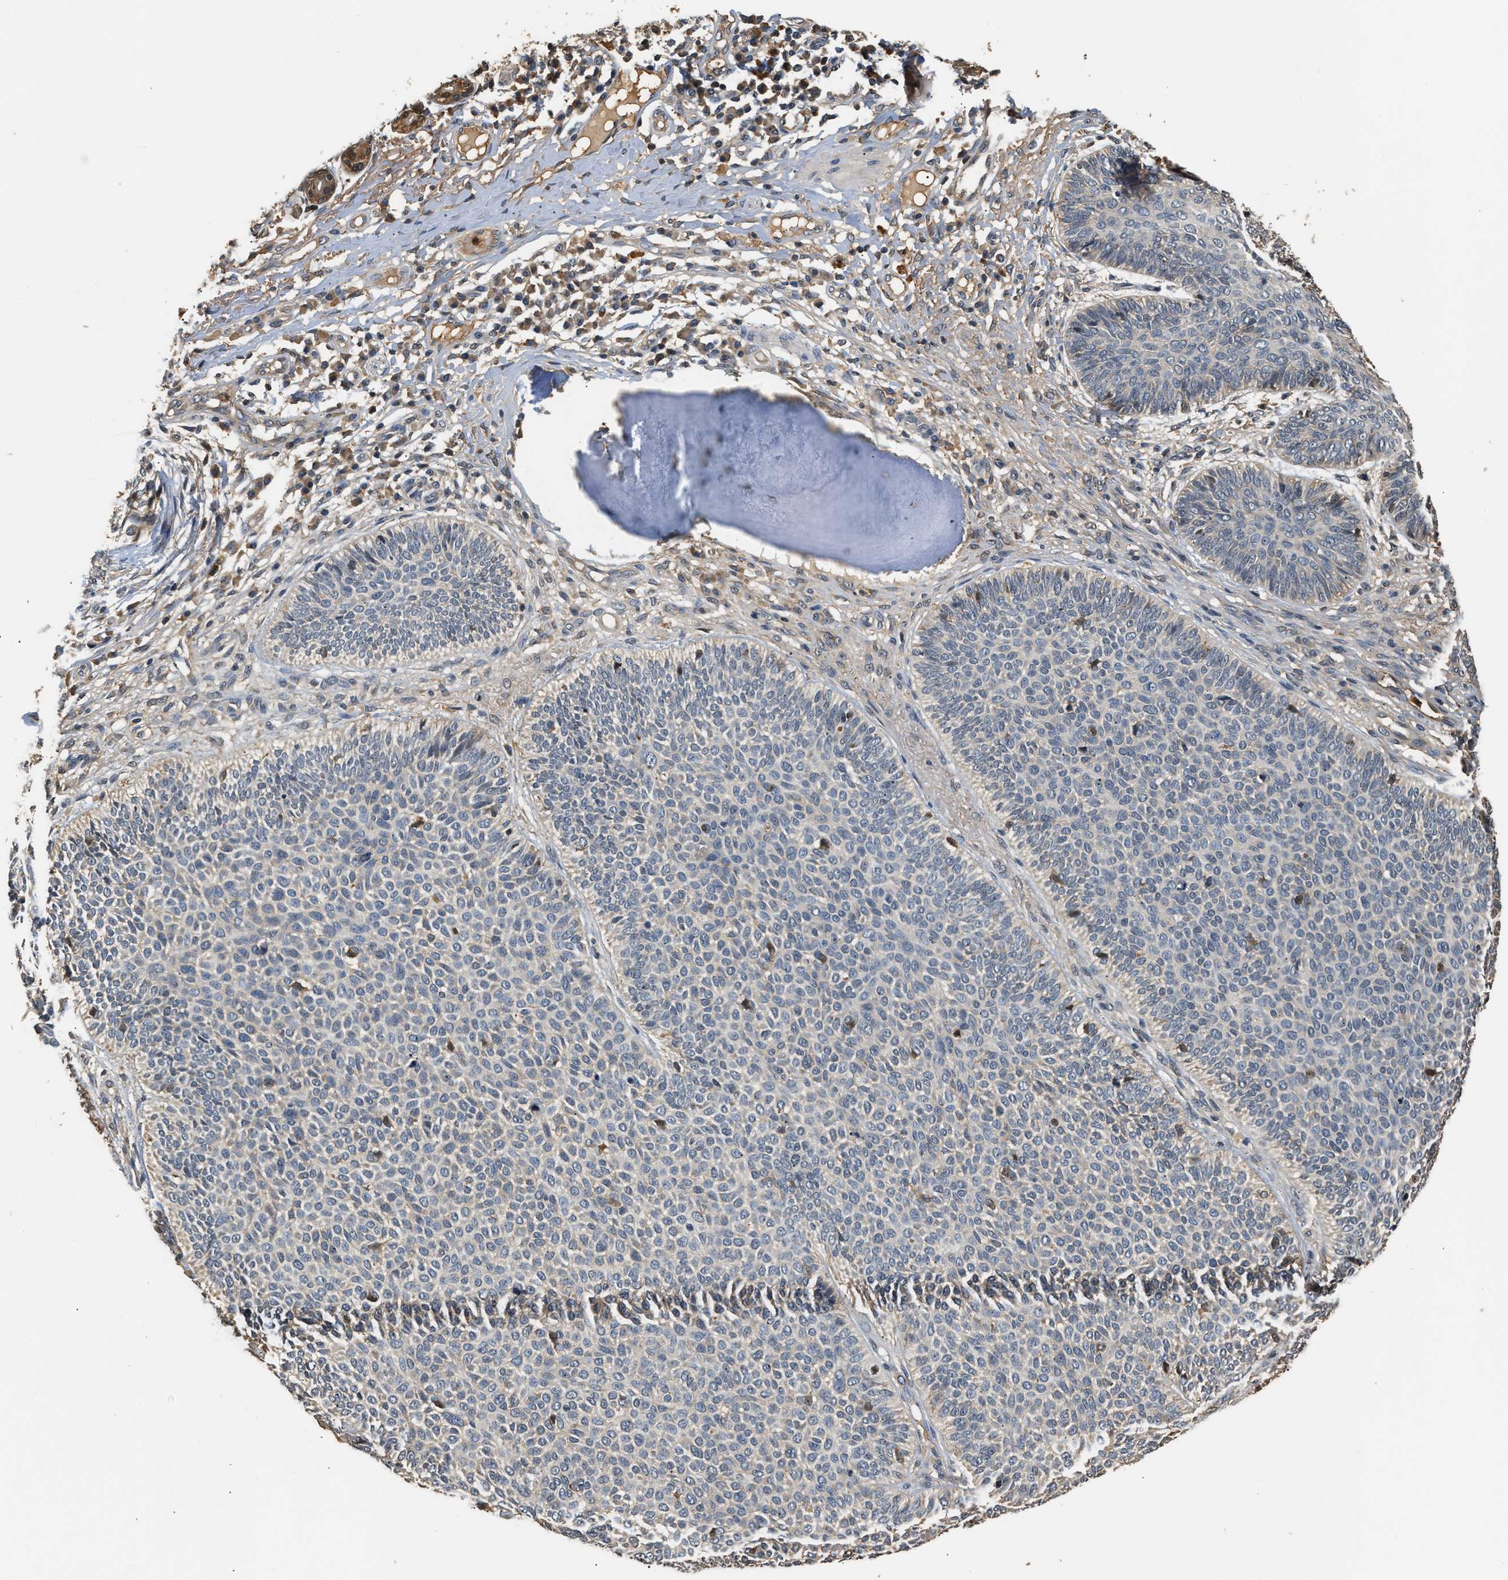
{"staining": {"intensity": "negative", "quantity": "none", "location": "none"}, "tissue": "skin cancer", "cell_type": "Tumor cells", "image_type": "cancer", "snomed": [{"axis": "morphology", "description": "Basal cell carcinoma"}, {"axis": "topography", "description": "Skin"}], "caption": "IHC photomicrograph of human basal cell carcinoma (skin) stained for a protein (brown), which reveals no positivity in tumor cells.", "gene": "GPI", "patient": {"sex": "male", "age": 60}}